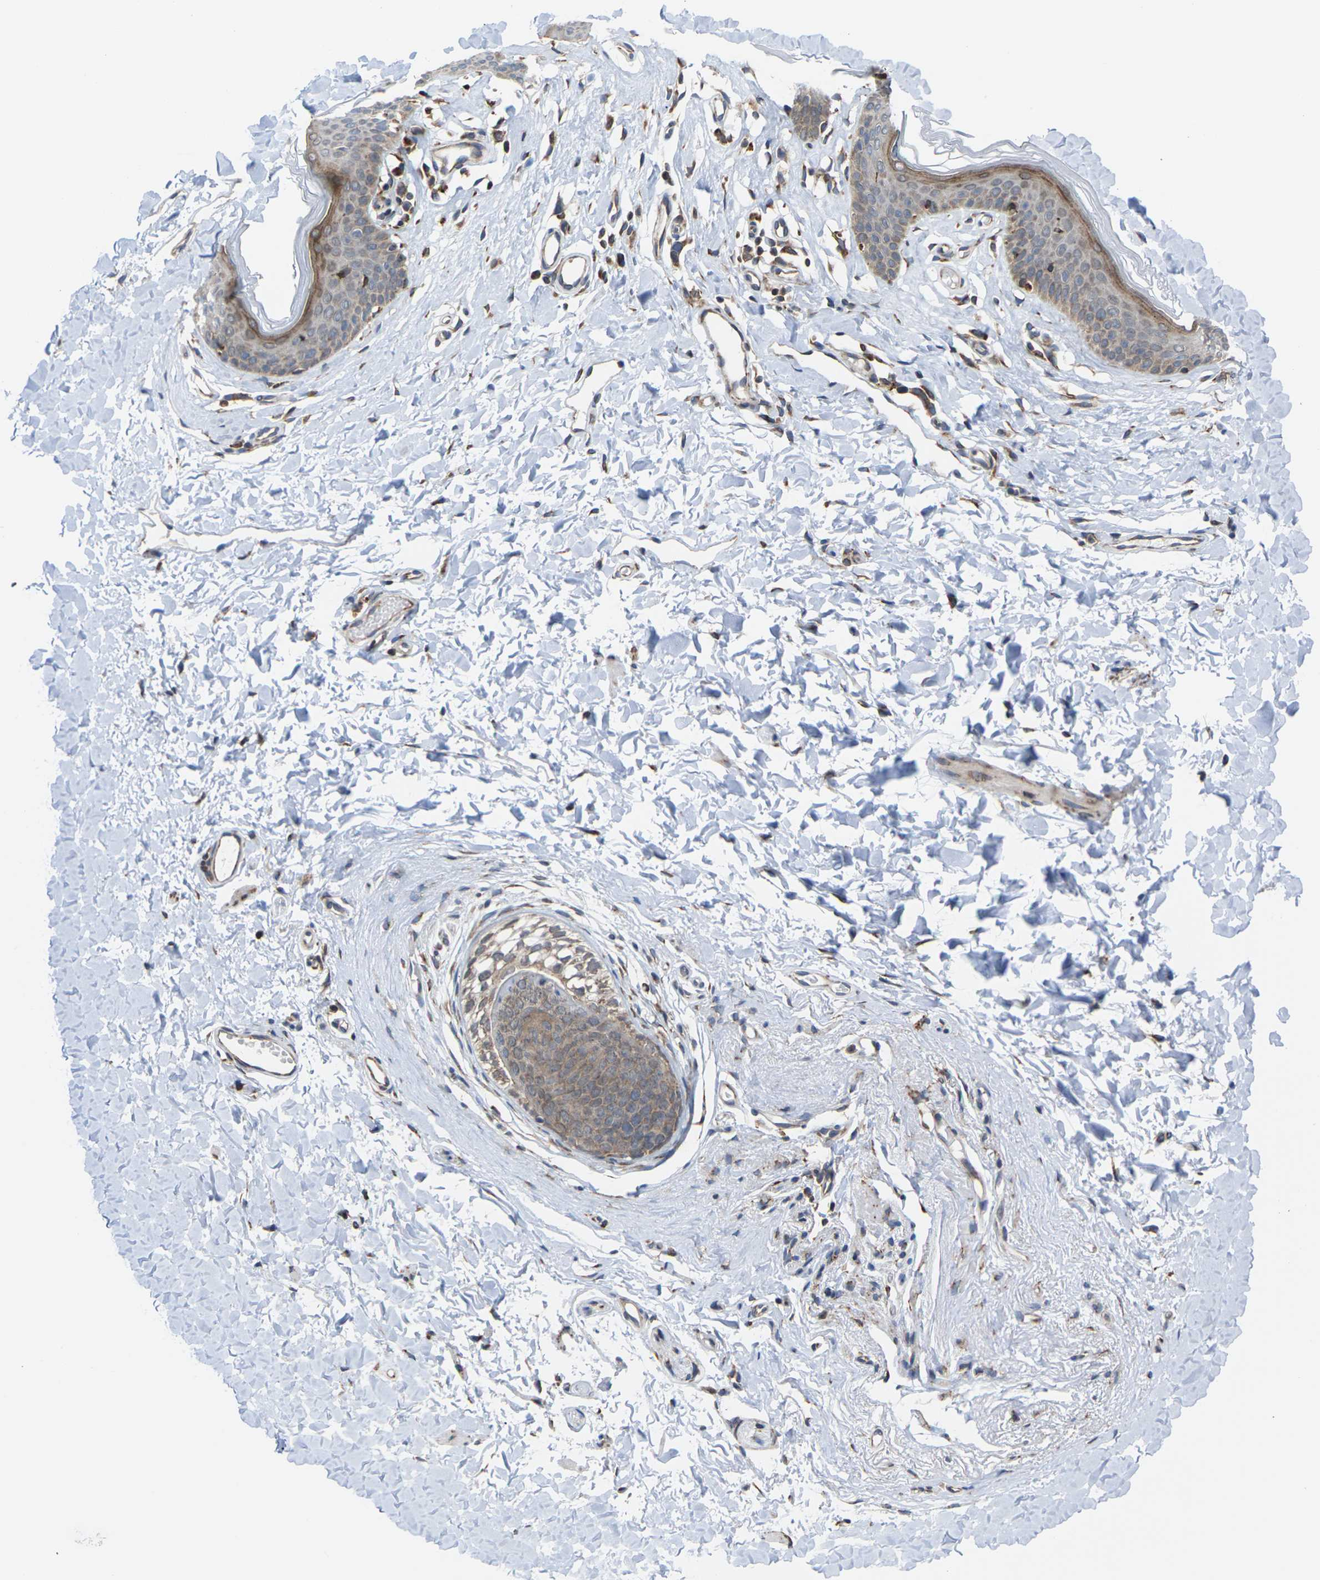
{"staining": {"intensity": "negative", "quantity": "none", "location": "none"}, "tissue": "skin", "cell_type": "Epidermal cells", "image_type": "normal", "snomed": [{"axis": "morphology", "description": "Normal tissue, NOS"}, {"axis": "morphology", "description": "Inflammation, NOS"}, {"axis": "topography", "description": "Vulva"}], "caption": "The IHC histopathology image has no significant expression in epidermal cells of skin.", "gene": "PDZK1IP1", "patient": {"sex": "female", "age": 84}}